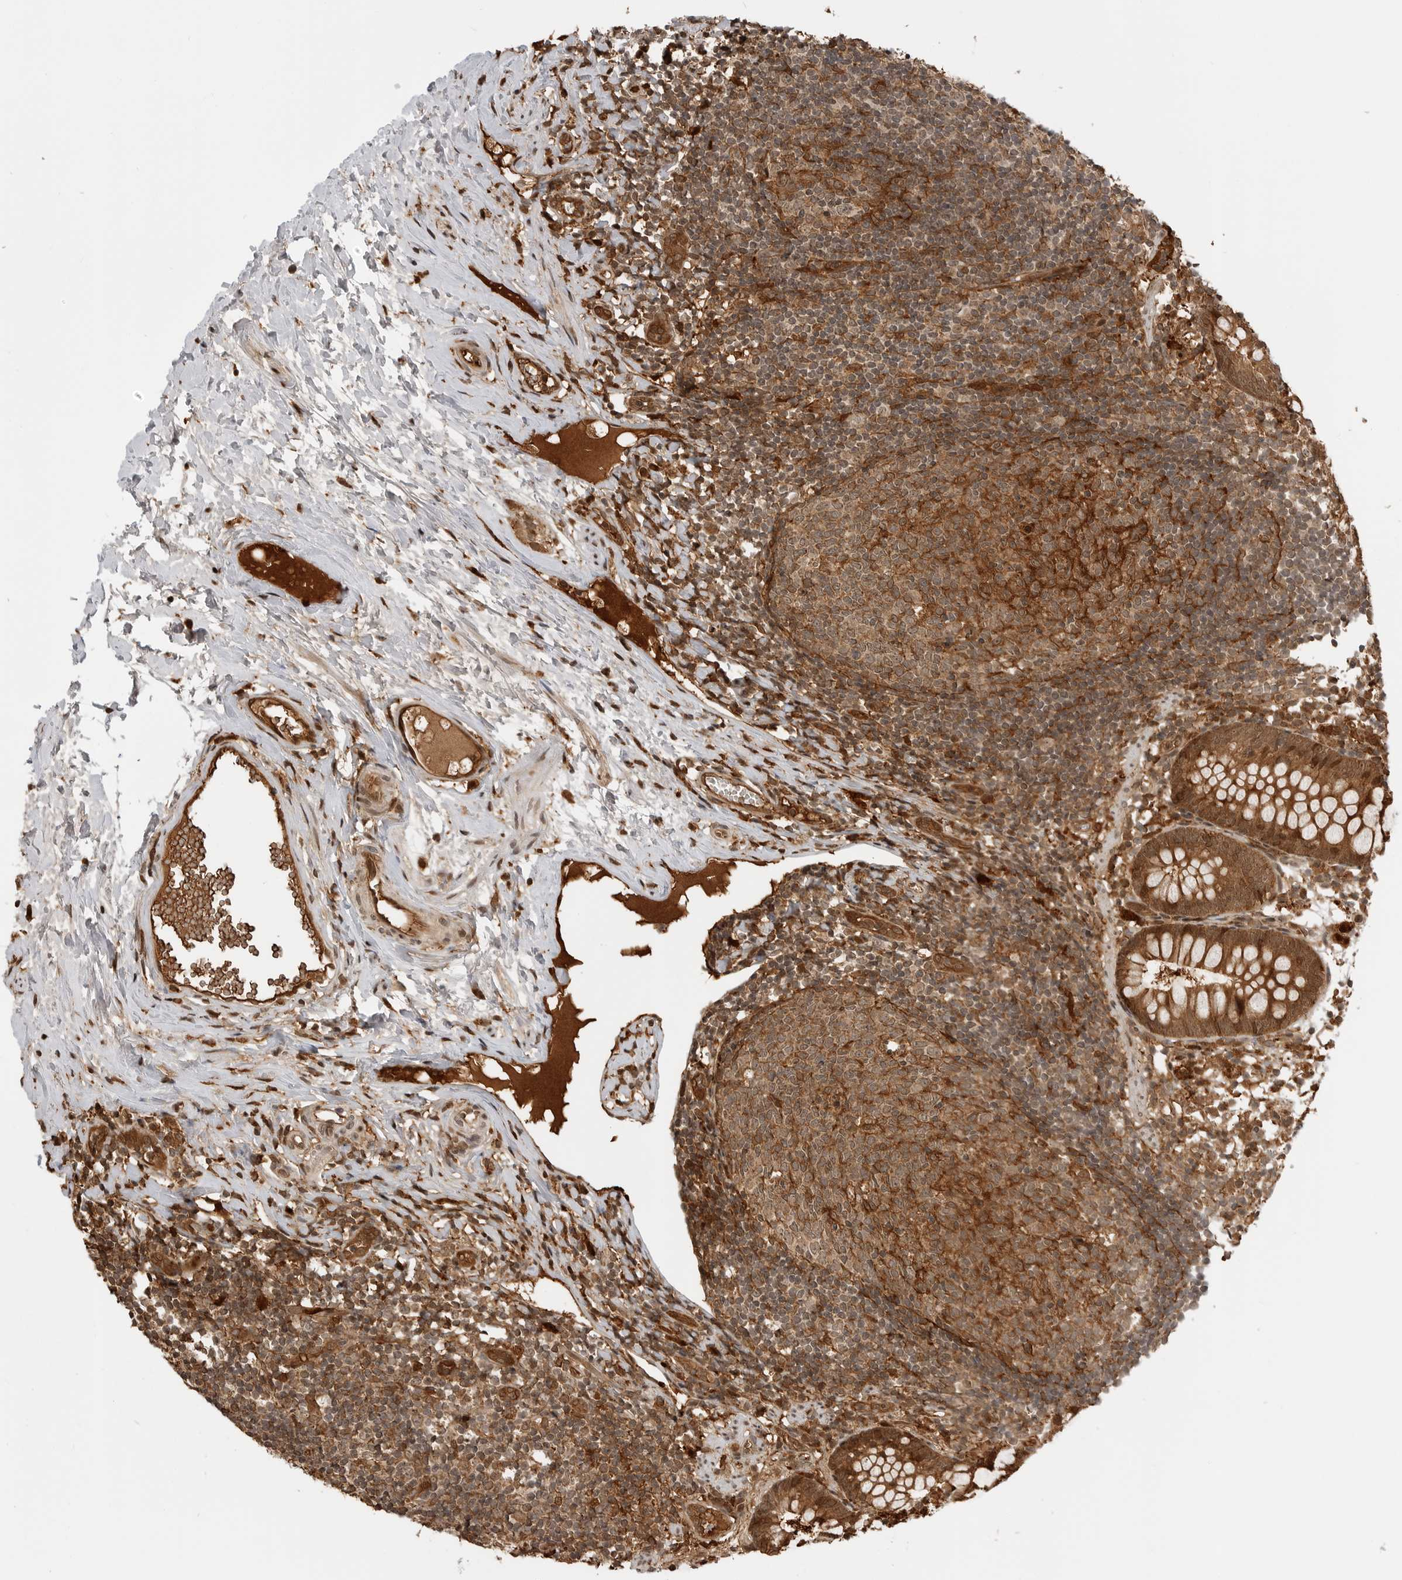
{"staining": {"intensity": "strong", "quantity": ">75%", "location": "cytoplasmic/membranous,nuclear"}, "tissue": "appendix", "cell_type": "Glandular cells", "image_type": "normal", "snomed": [{"axis": "morphology", "description": "Normal tissue, NOS"}, {"axis": "topography", "description": "Appendix"}], "caption": "Appendix stained for a protein (brown) exhibits strong cytoplasmic/membranous,nuclear positive positivity in about >75% of glandular cells.", "gene": "BMP2K", "patient": {"sex": "female", "age": 20}}